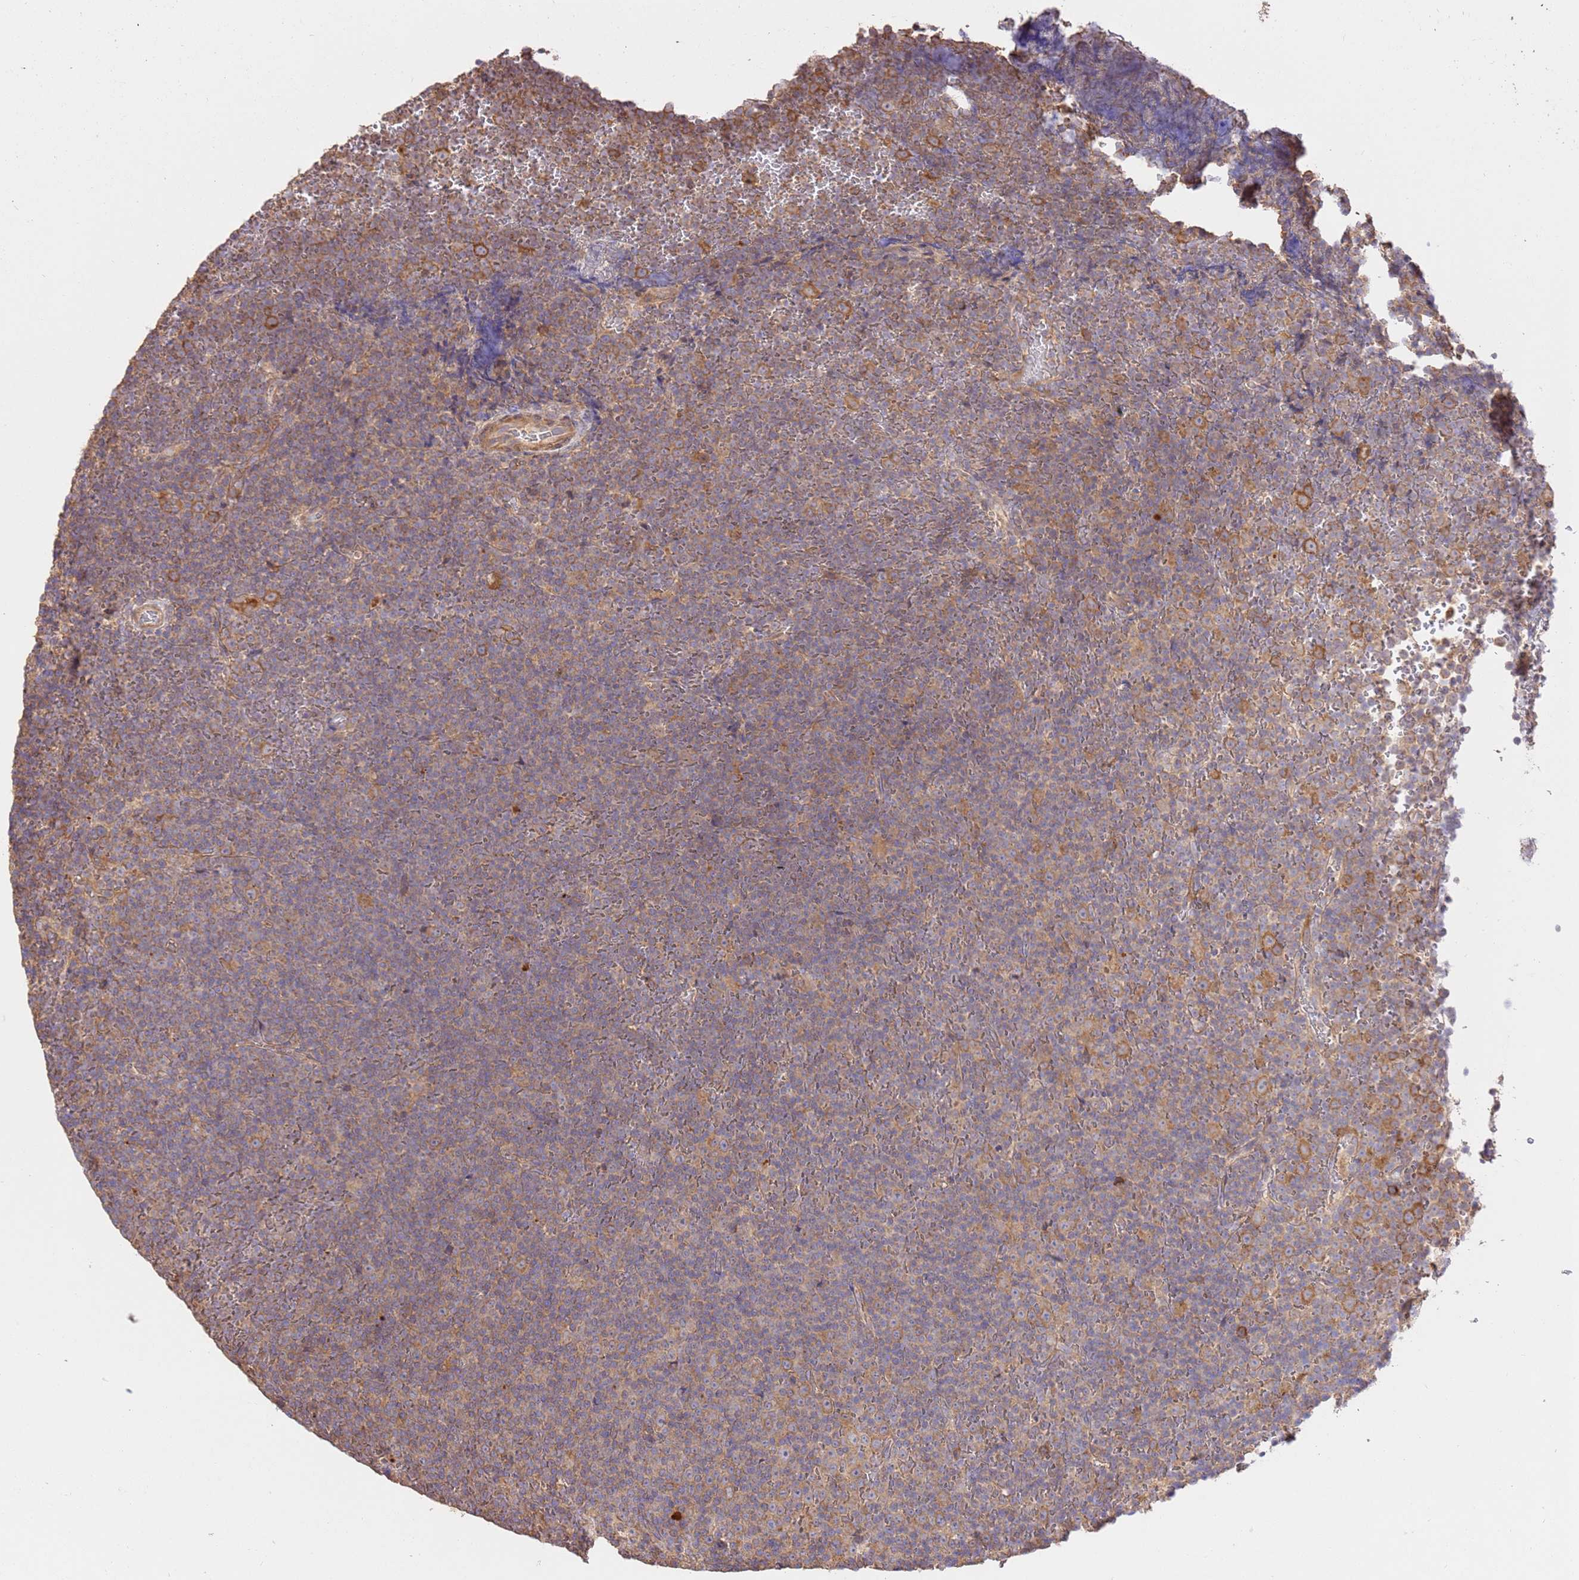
{"staining": {"intensity": "weak", "quantity": "25%-75%", "location": "cytoplasmic/membranous"}, "tissue": "lymphoma", "cell_type": "Tumor cells", "image_type": "cancer", "snomed": [{"axis": "morphology", "description": "Malignant lymphoma, non-Hodgkin's type, Low grade"}, {"axis": "topography", "description": "Lymph node"}], "caption": "Immunohistochemical staining of human lymphoma shows weak cytoplasmic/membranous protein staining in about 25%-75% of tumor cells.", "gene": "CEP55", "patient": {"sex": "female", "age": 67}}